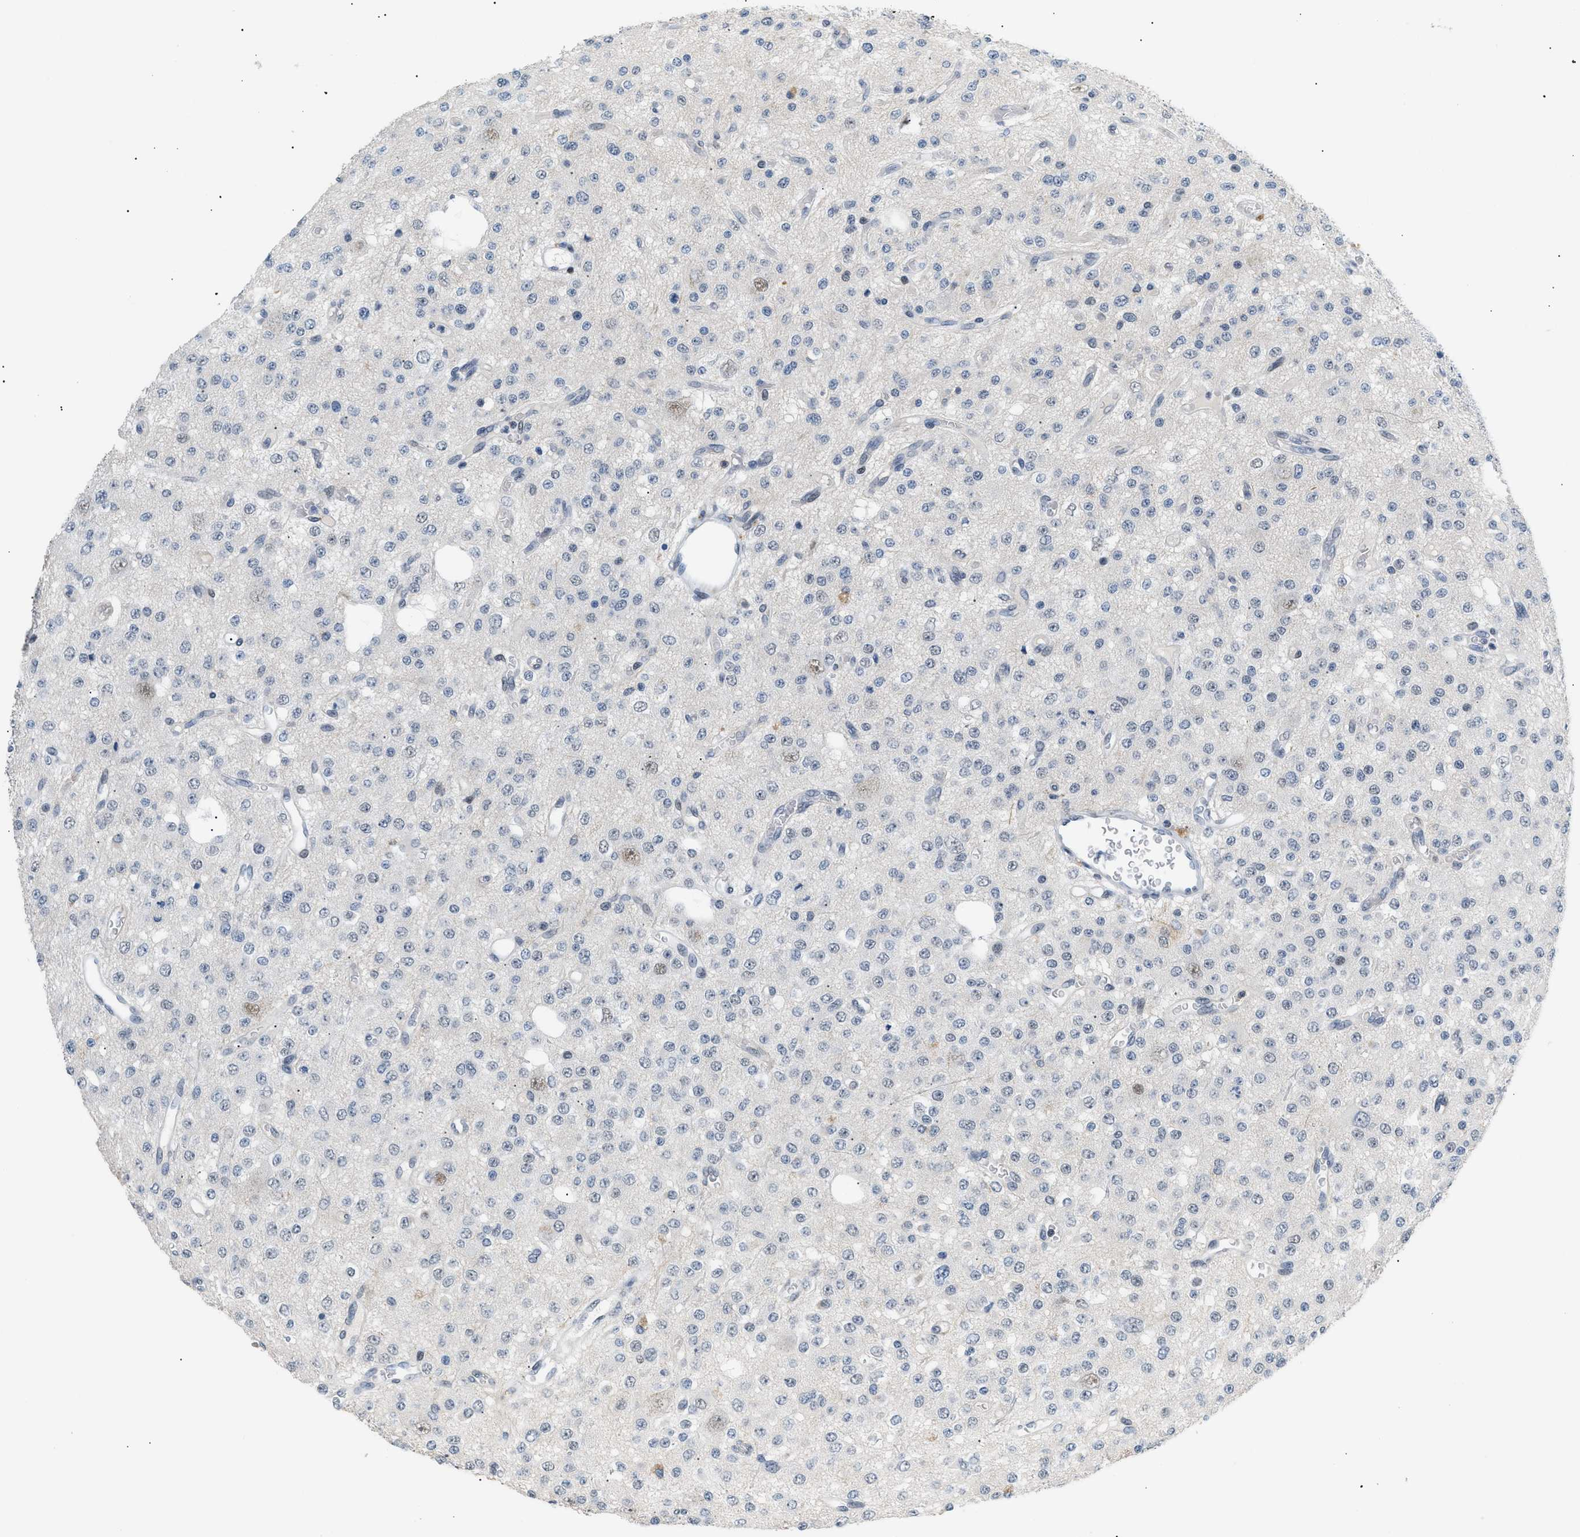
{"staining": {"intensity": "weak", "quantity": "<25%", "location": "nuclear"}, "tissue": "glioma", "cell_type": "Tumor cells", "image_type": "cancer", "snomed": [{"axis": "morphology", "description": "Glioma, malignant, Low grade"}, {"axis": "topography", "description": "Brain"}], "caption": "Protein analysis of low-grade glioma (malignant) displays no significant positivity in tumor cells.", "gene": "KCNC3", "patient": {"sex": "male", "age": 38}}